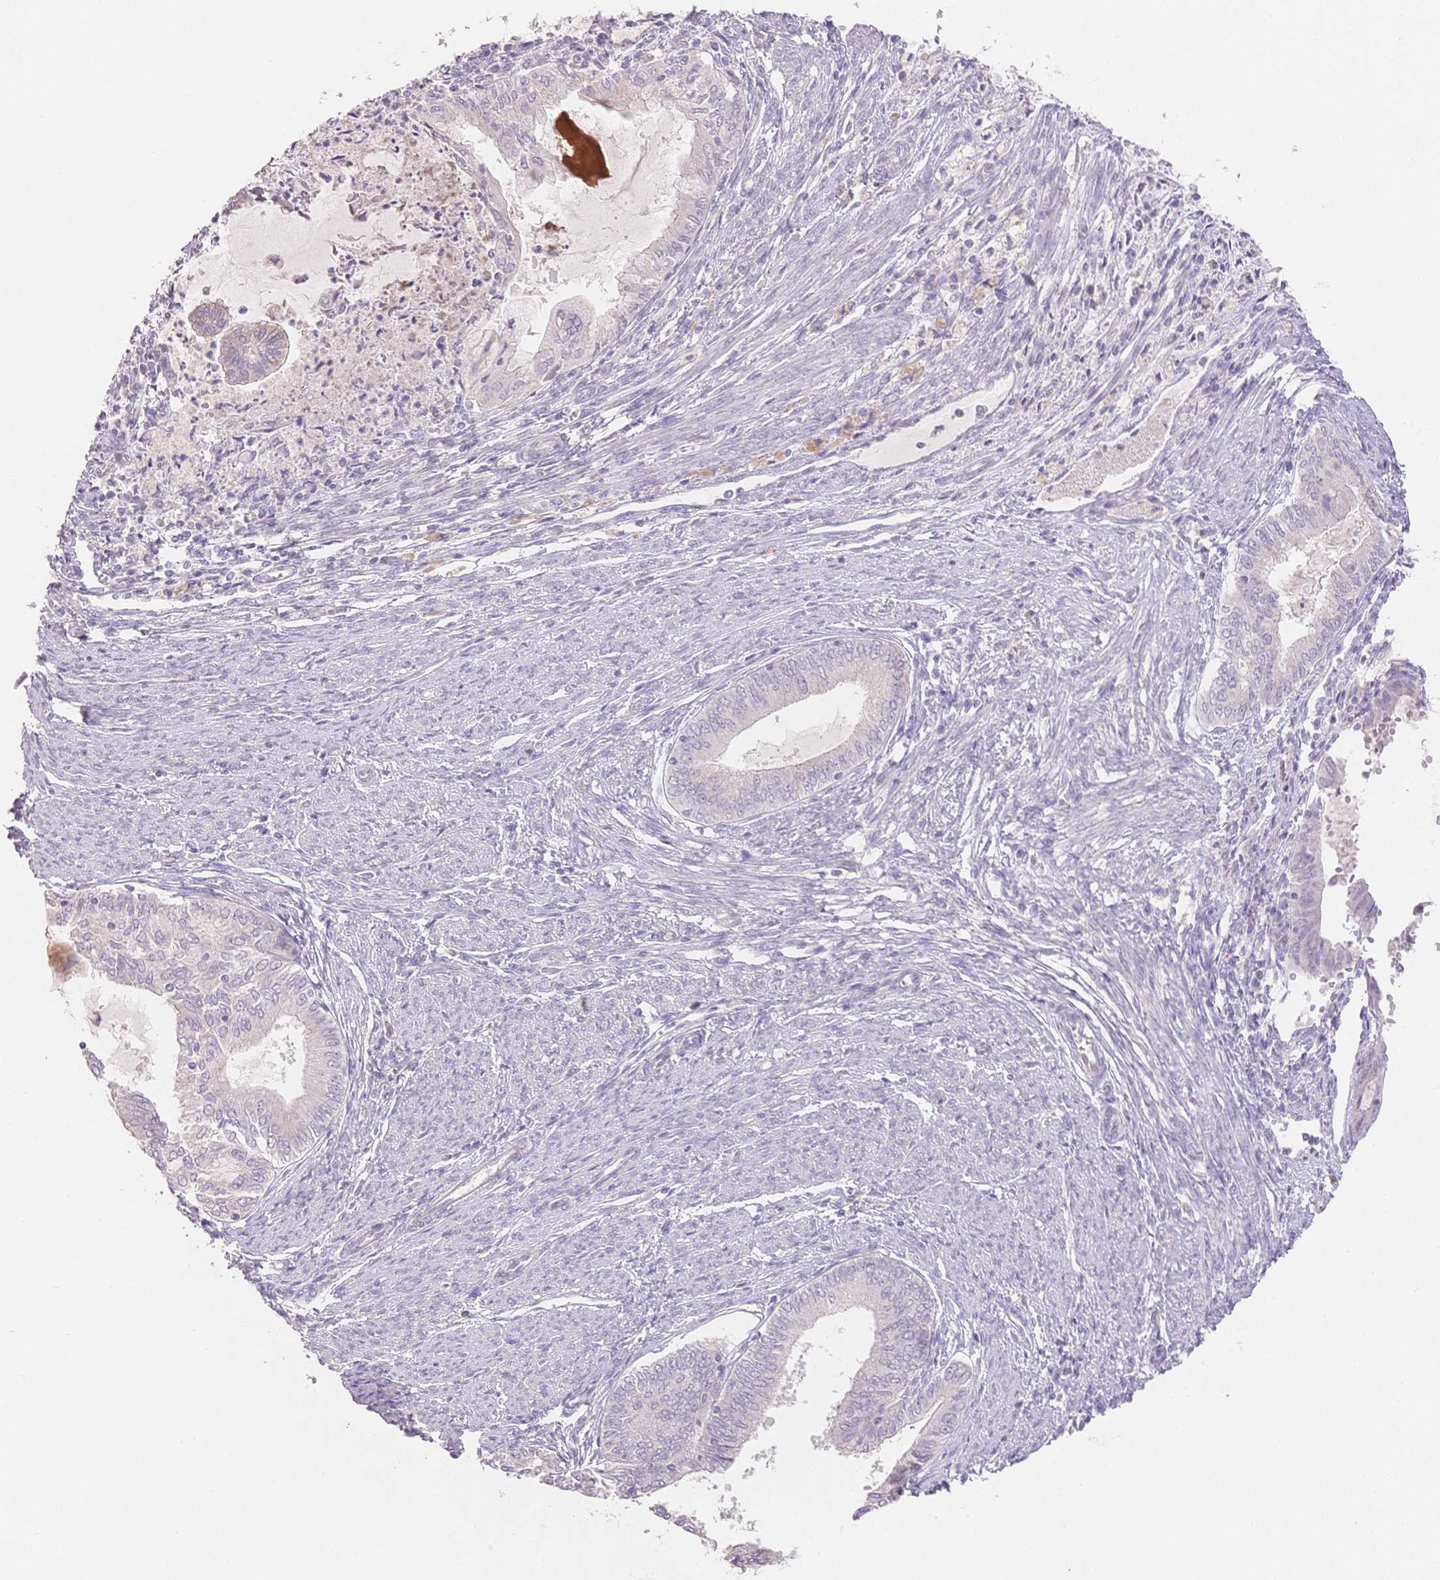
{"staining": {"intensity": "weak", "quantity": "<25%", "location": "cytoplasmic/membranous"}, "tissue": "endometrial cancer", "cell_type": "Tumor cells", "image_type": "cancer", "snomed": [{"axis": "morphology", "description": "Adenocarcinoma, NOS"}, {"axis": "topography", "description": "Endometrium"}], "caption": "Tumor cells are negative for brown protein staining in endometrial cancer (adenocarcinoma).", "gene": "SUV39H2", "patient": {"sex": "female", "age": 79}}